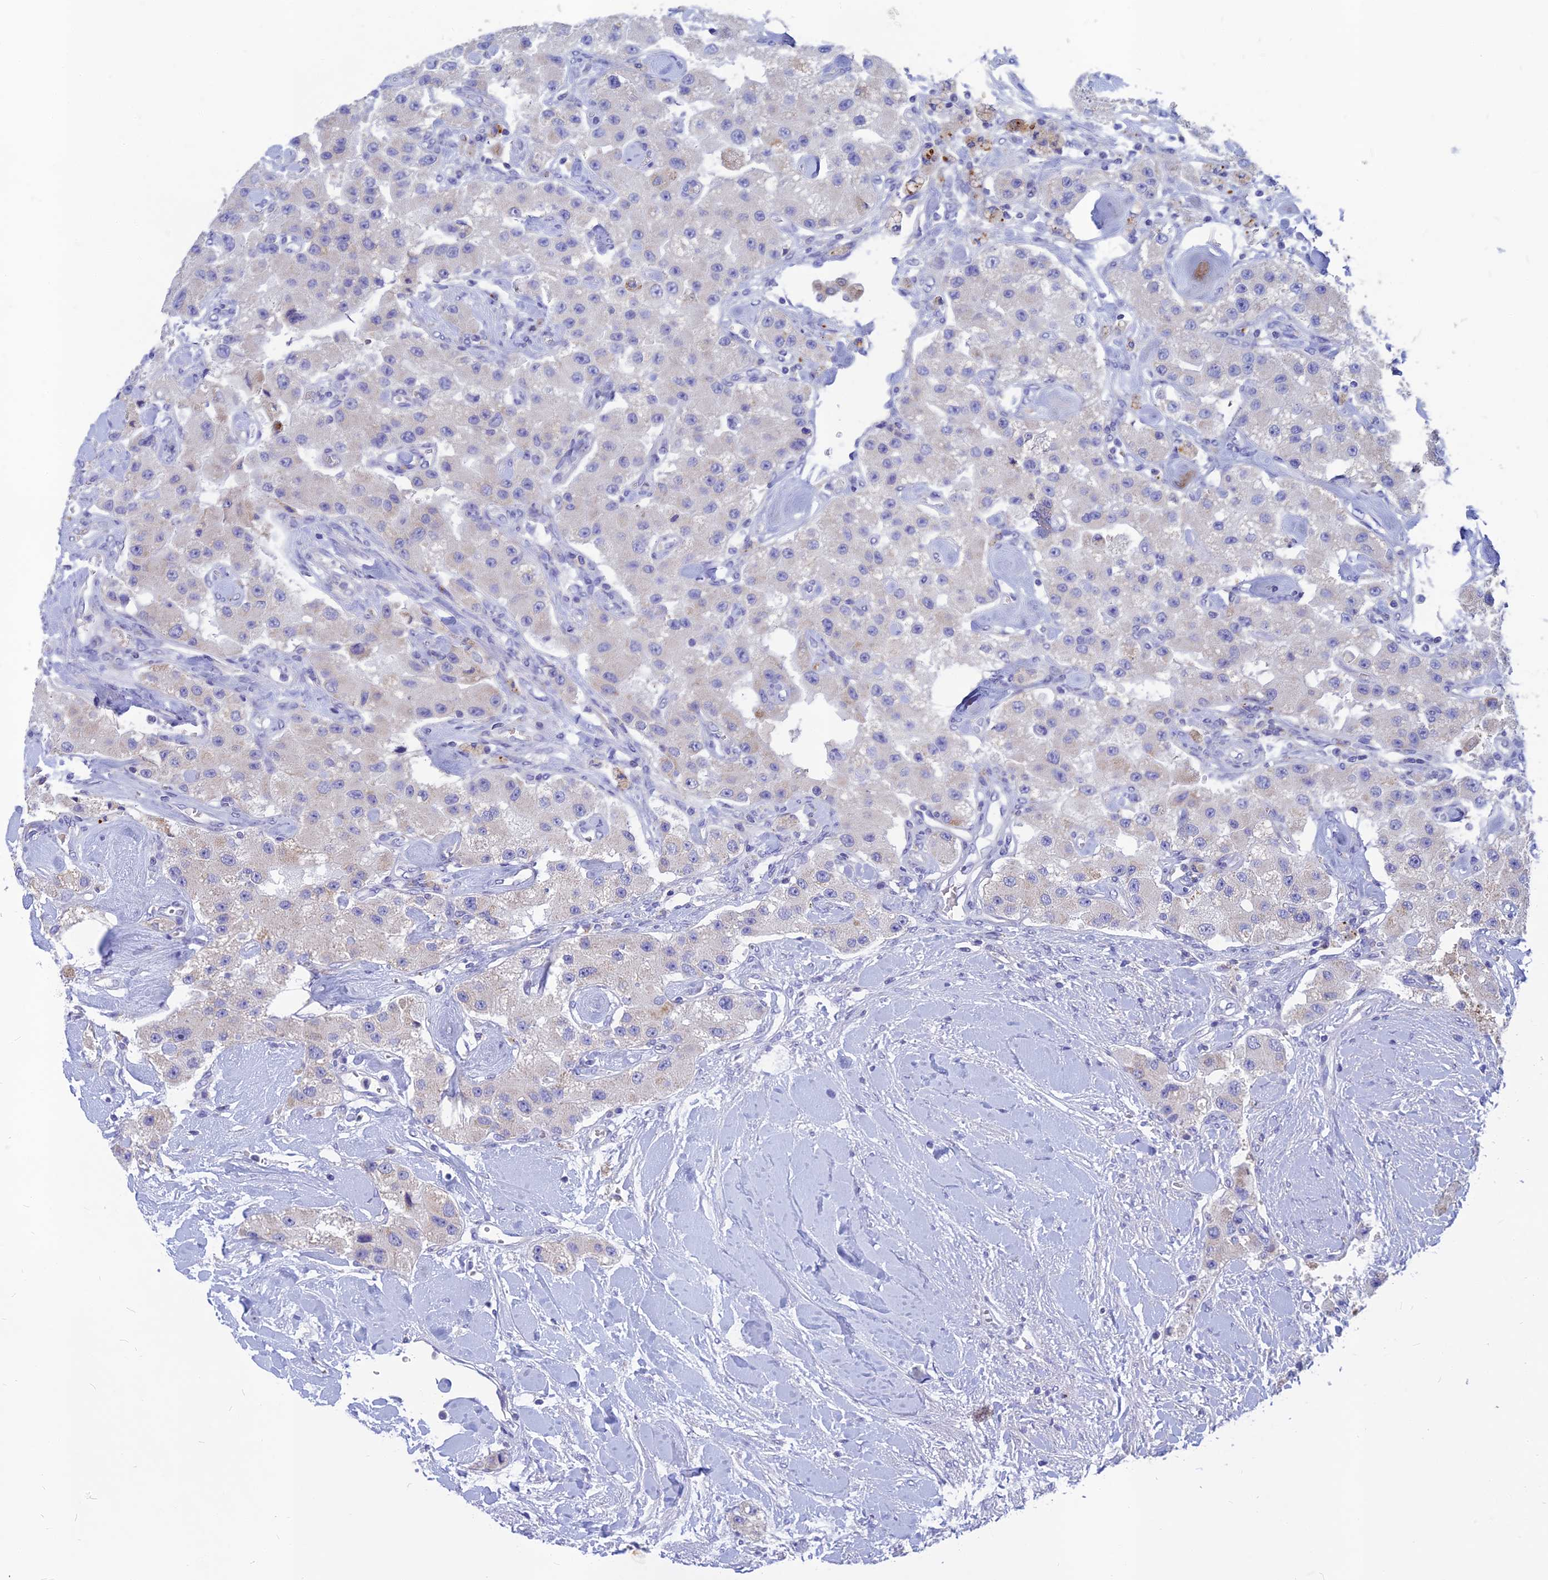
{"staining": {"intensity": "negative", "quantity": "none", "location": "none"}, "tissue": "carcinoid", "cell_type": "Tumor cells", "image_type": "cancer", "snomed": [{"axis": "morphology", "description": "Carcinoid, malignant, NOS"}, {"axis": "topography", "description": "Pancreas"}], "caption": "Immunohistochemistry (IHC) photomicrograph of neoplastic tissue: carcinoid stained with DAB demonstrates no significant protein expression in tumor cells. (Stains: DAB (3,3'-diaminobenzidine) immunohistochemistry (IHC) with hematoxylin counter stain, Microscopy: brightfield microscopy at high magnification).", "gene": "CACNA1B", "patient": {"sex": "male", "age": 41}}